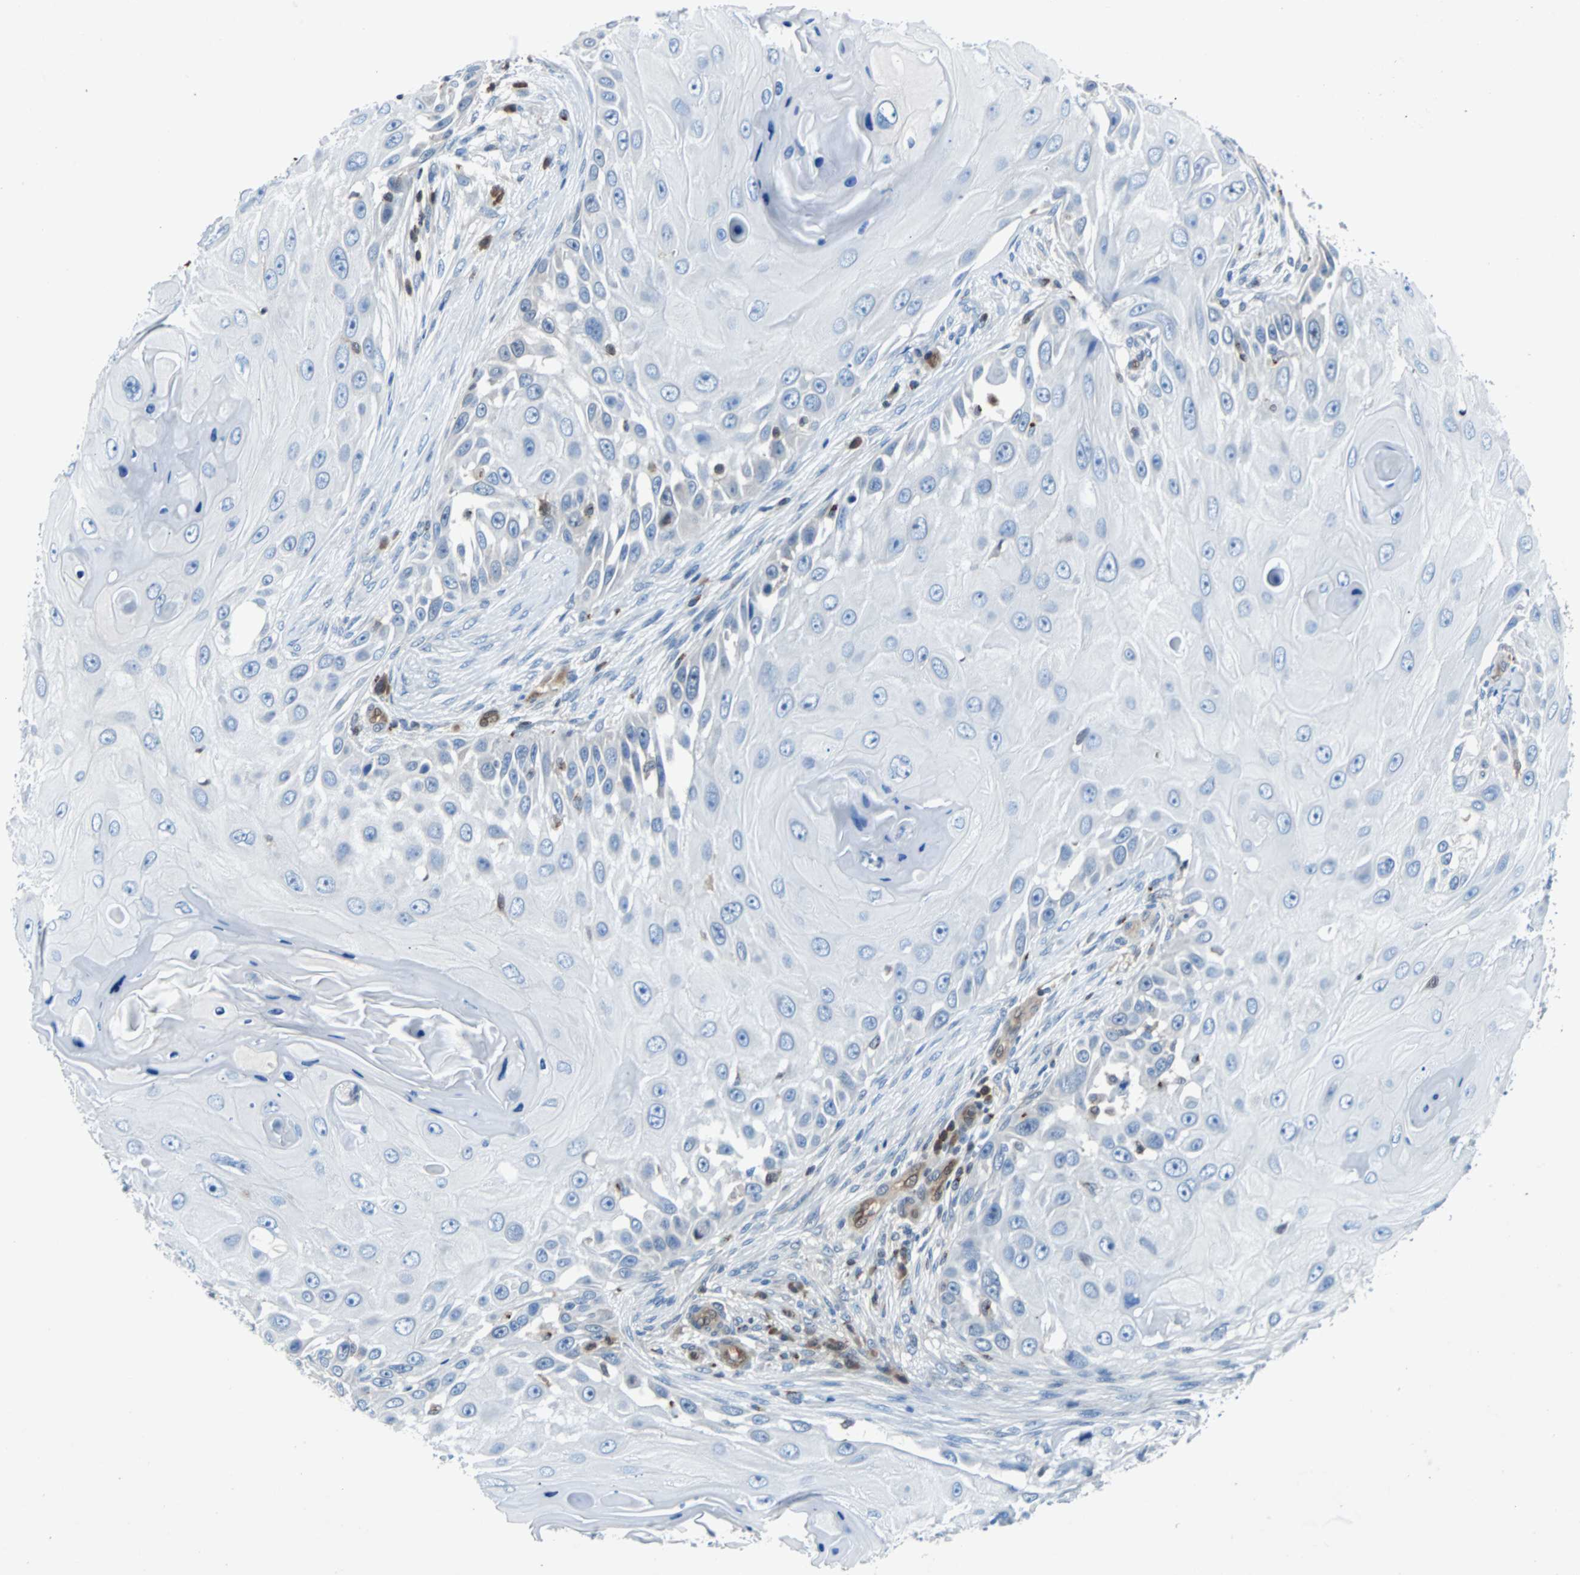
{"staining": {"intensity": "negative", "quantity": "none", "location": "none"}, "tissue": "skin cancer", "cell_type": "Tumor cells", "image_type": "cancer", "snomed": [{"axis": "morphology", "description": "Squamous cell carcinoma, NOS"}, {"axis": "topography", "description": "Skin"}], "caption": "Tumor cells show no significant staining in squamous cell carcinoma (skin). Nuclei are stained in blue.", "gene": "MAP2K6", "patient": {"sex": "female", "age": 44}}